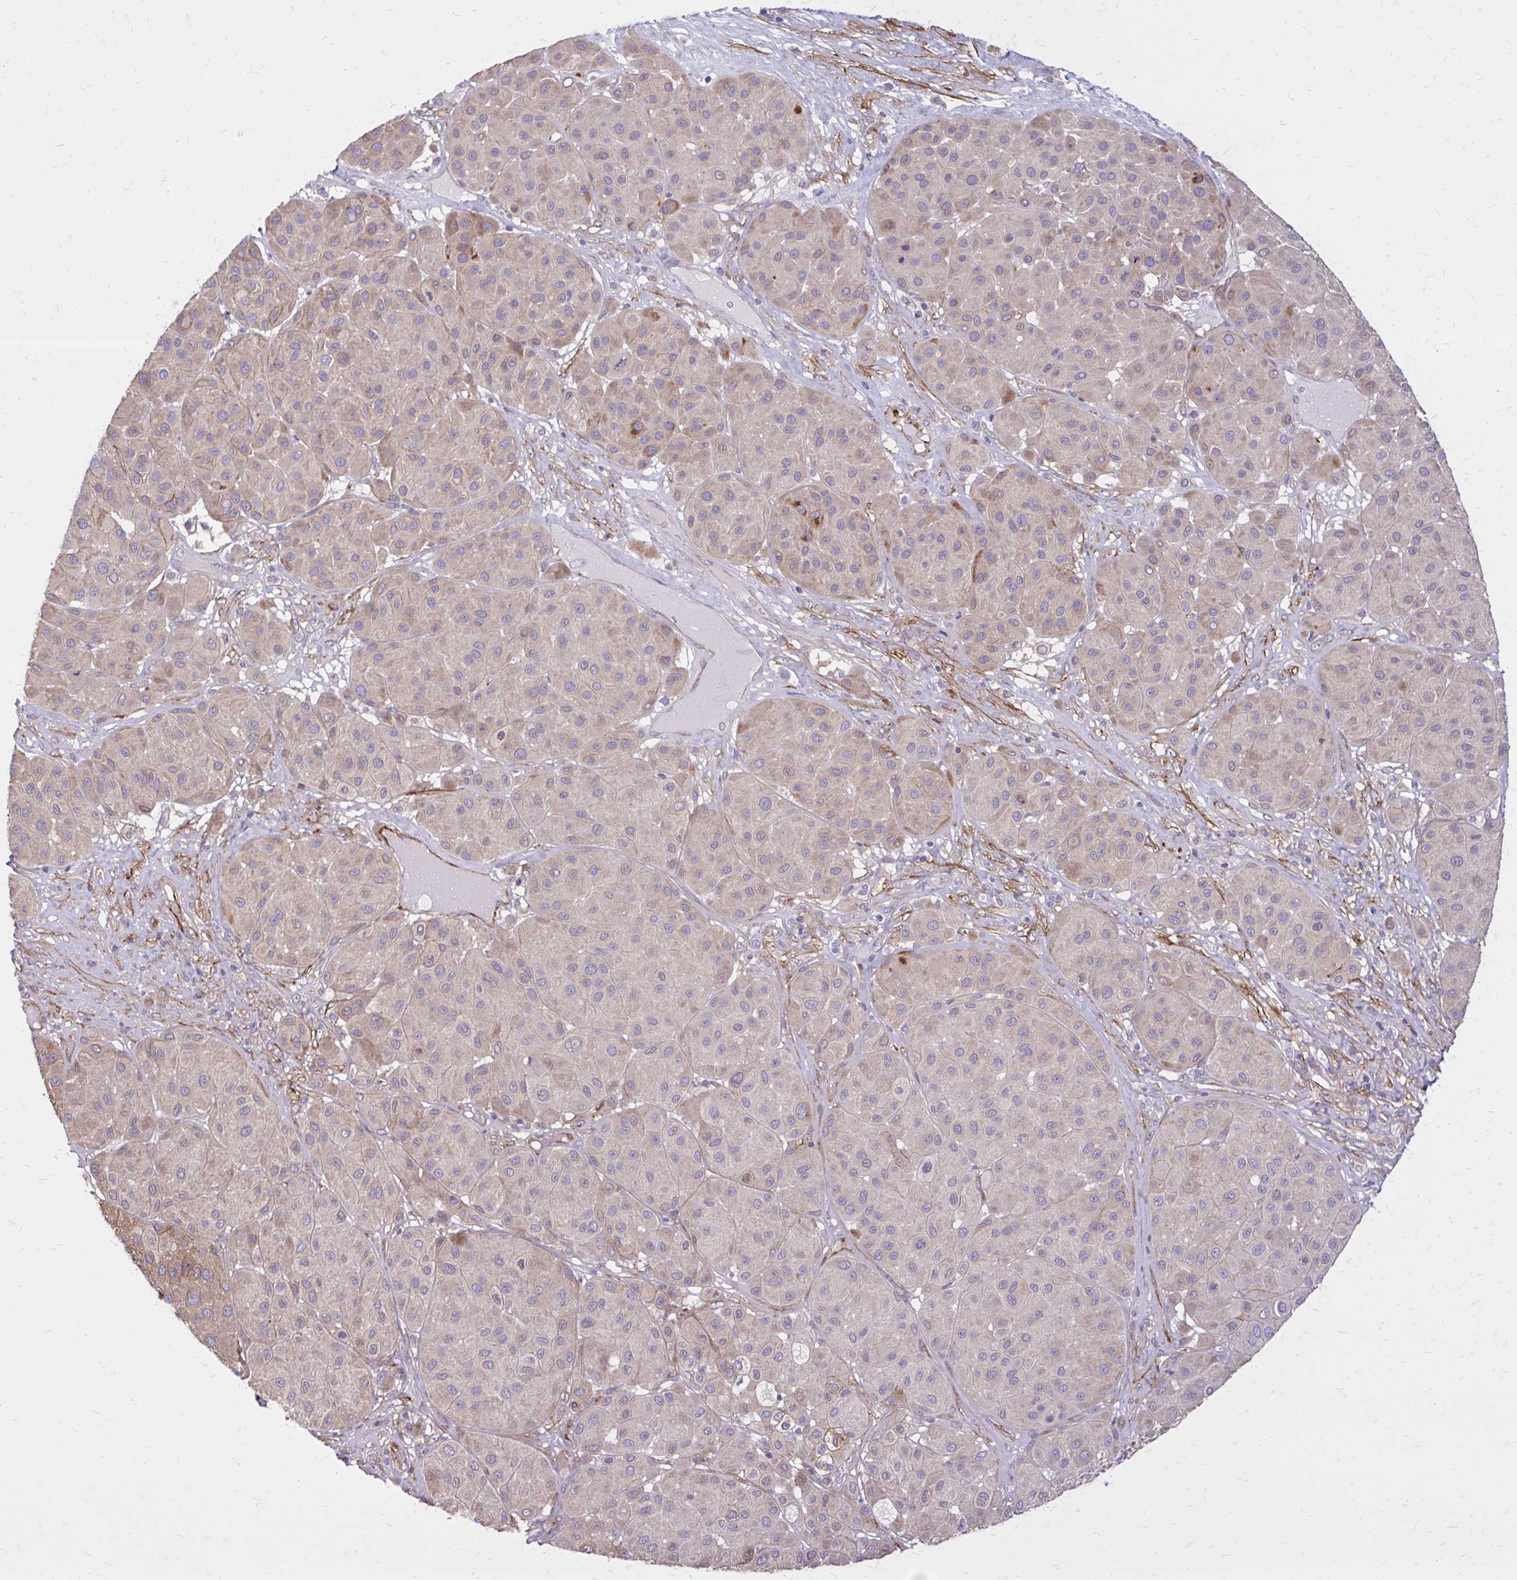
{"staining": {"intensity": "moderate", "quantity": "<25%", "location": "cytoplasmic/membranous"}, "tissue": "melanoma", "cell_type": "Tumor cells", "image_type": "cancer", "snomed": [{"axis": "morphology", "description": "Malignant melanoma, Metastatic site"}, {"axis": "topography", "description": "Smooth muscle"}], "caption": "Melanoma tissue shows moderate cytoplasmic/membranous staining in about <25% of tumor cells, visualized by immunohistochemistry.", "gene": "FAP", "patient": {"sex": "male", "age": 41}}